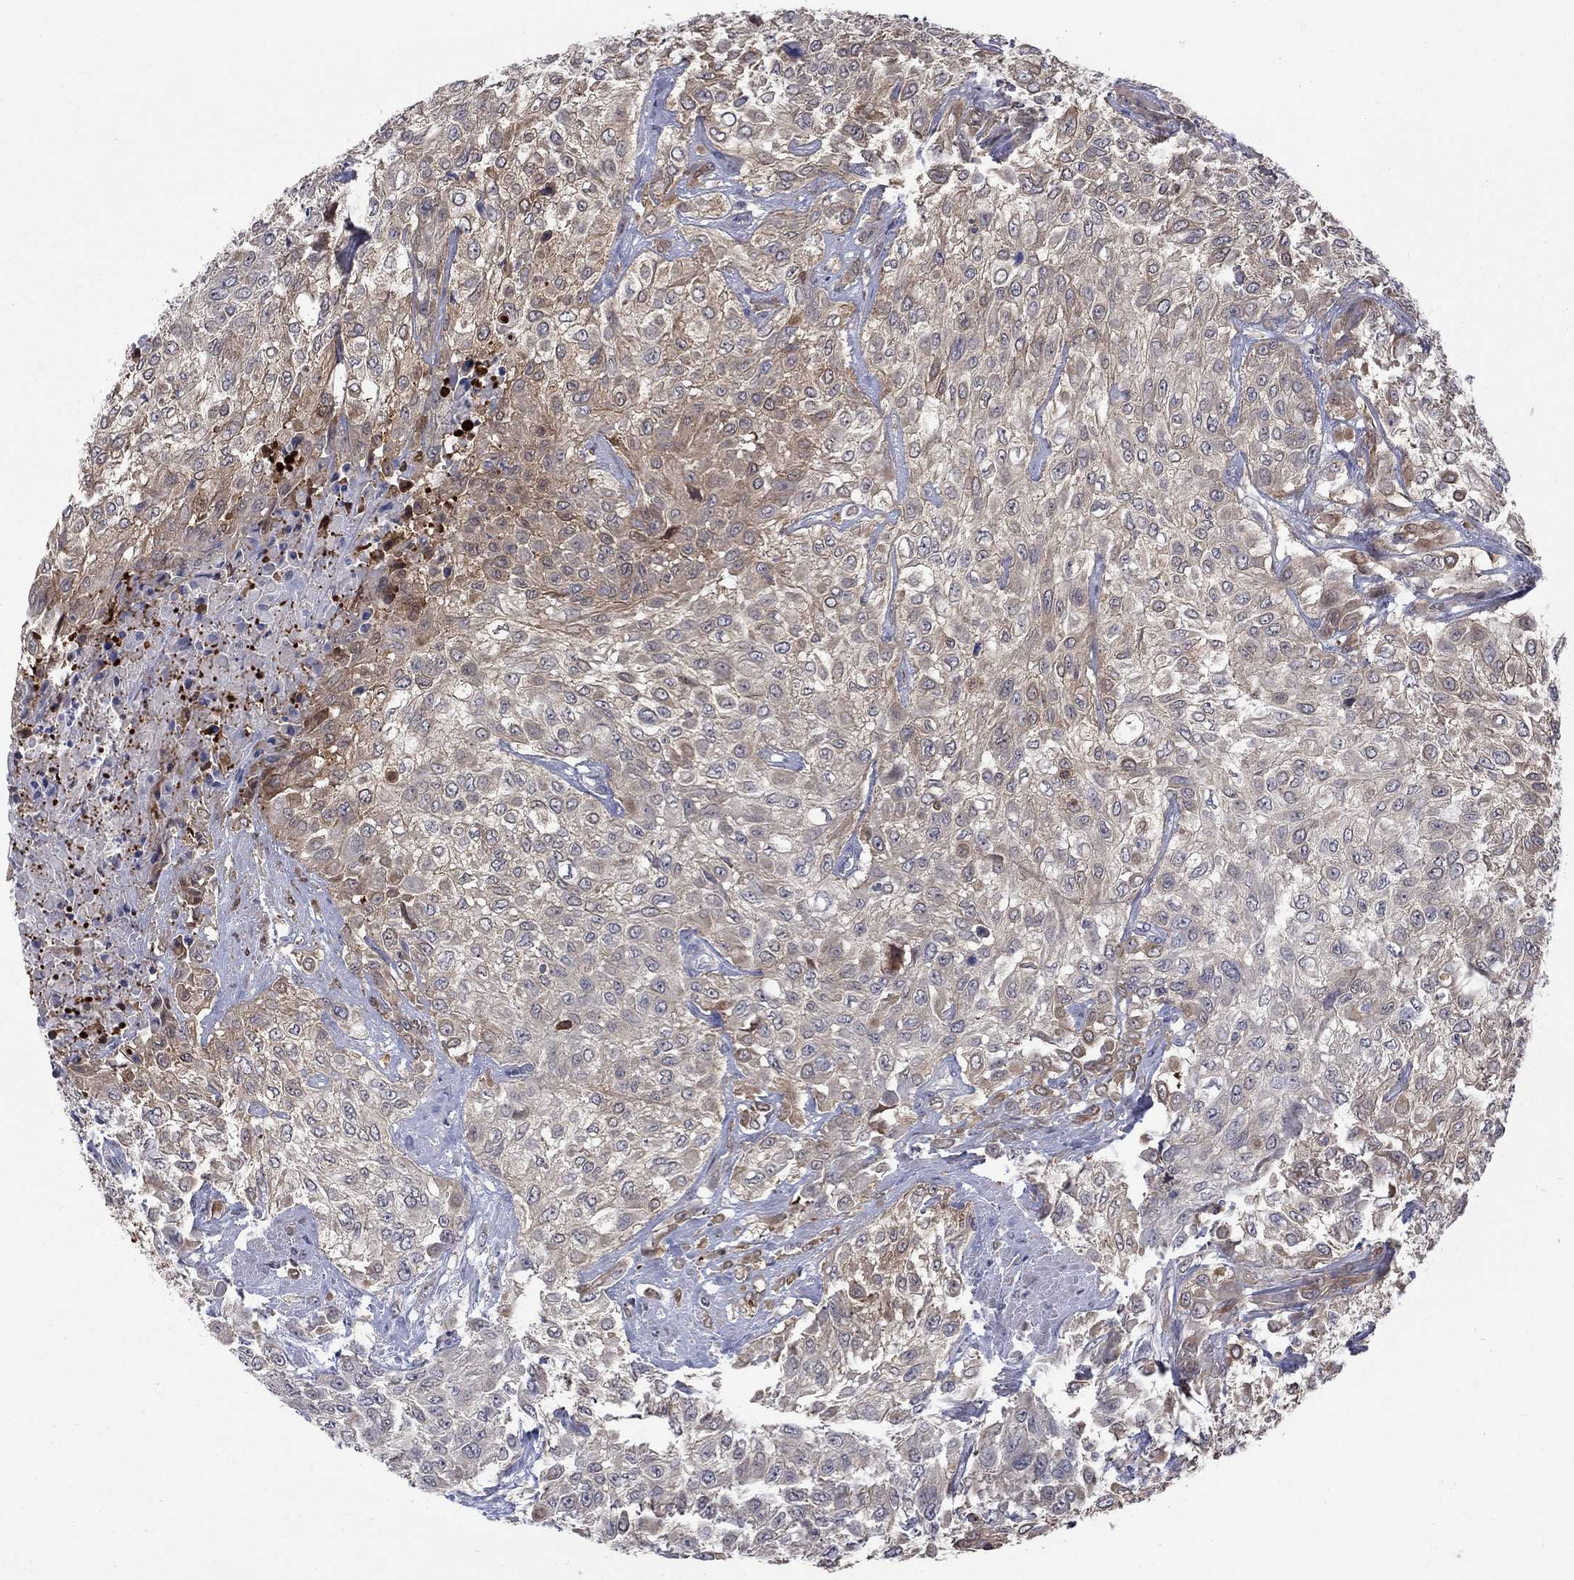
{"staining": {"intensity": "weak", "quantity": "25%-75%", "location": "cytoplasmic/membranous"}, "tissue": "urothelial cancer", "cell_type": "Tumor cells", "image_type": "cancer", "snomed": [{"axis": "morphology", "description": "Urothelial carcinoma, High grade"}, {"axis": "topography", "description": "Urinary bladder"}], "caption": "Immunohistochemical staining of urothelial carcinoma (high-grade) displays weak cytoplasmic/membranous protein expression in about 25%-75% of tumor cells.", "gene": "HKDC1", "patient": {"sex": "male", "age": 57}}